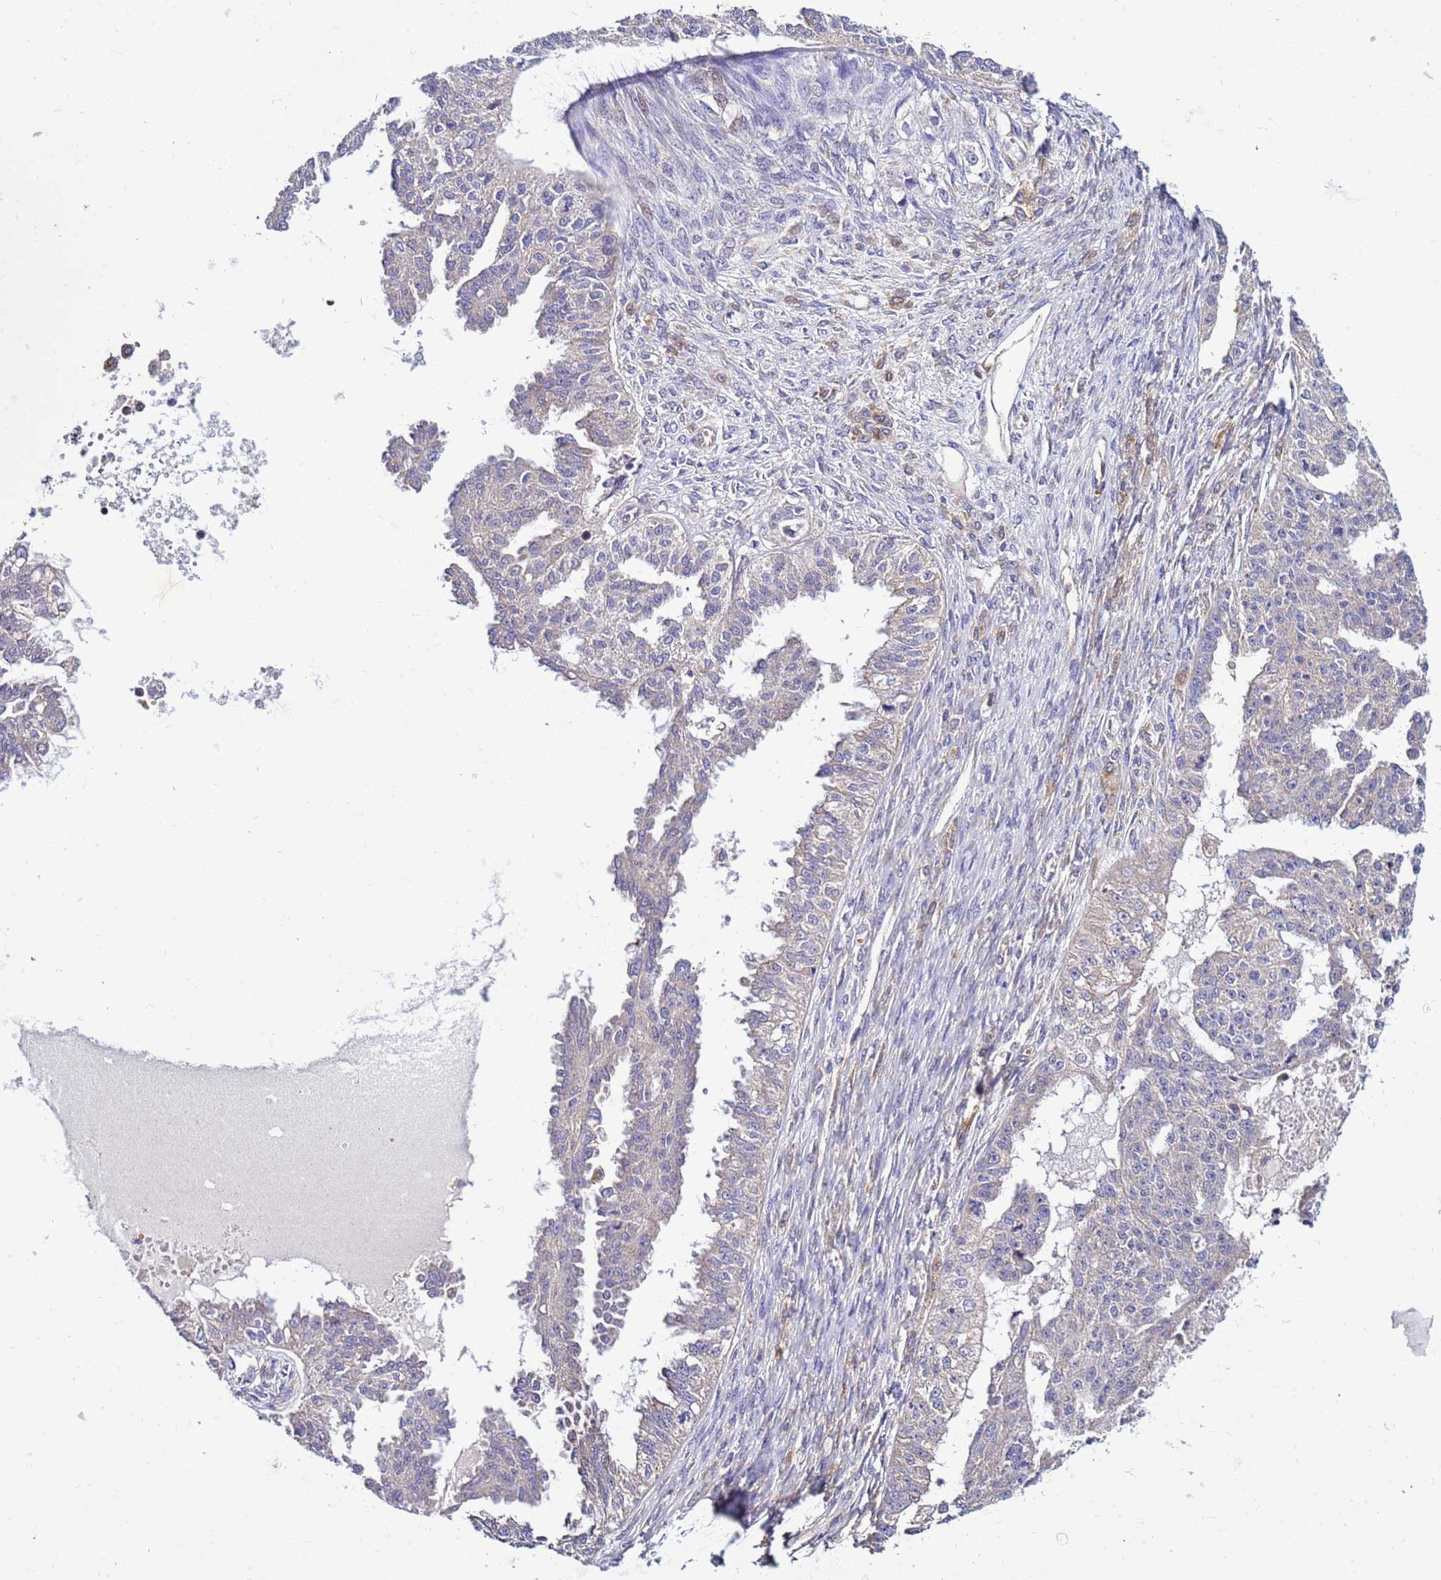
{"staining": {"intensity": "negative", "quantity": "none", "location": "none"}, "tissue": "ovarian cancer", "cell_type": "Tumor cells", "image_type": "cancer", "snomed": [{"axis": "morphology", "description": "Cystadenocarcinoma, serous, NOS"}, {"axis": "topography", "description": "Ovary"}], "caption": "The histopathology image displays no significant positivity in tumor cells of ovarian cancer.", "gene": "PKD1", "patient": {"sex": "female", "age": 58}}